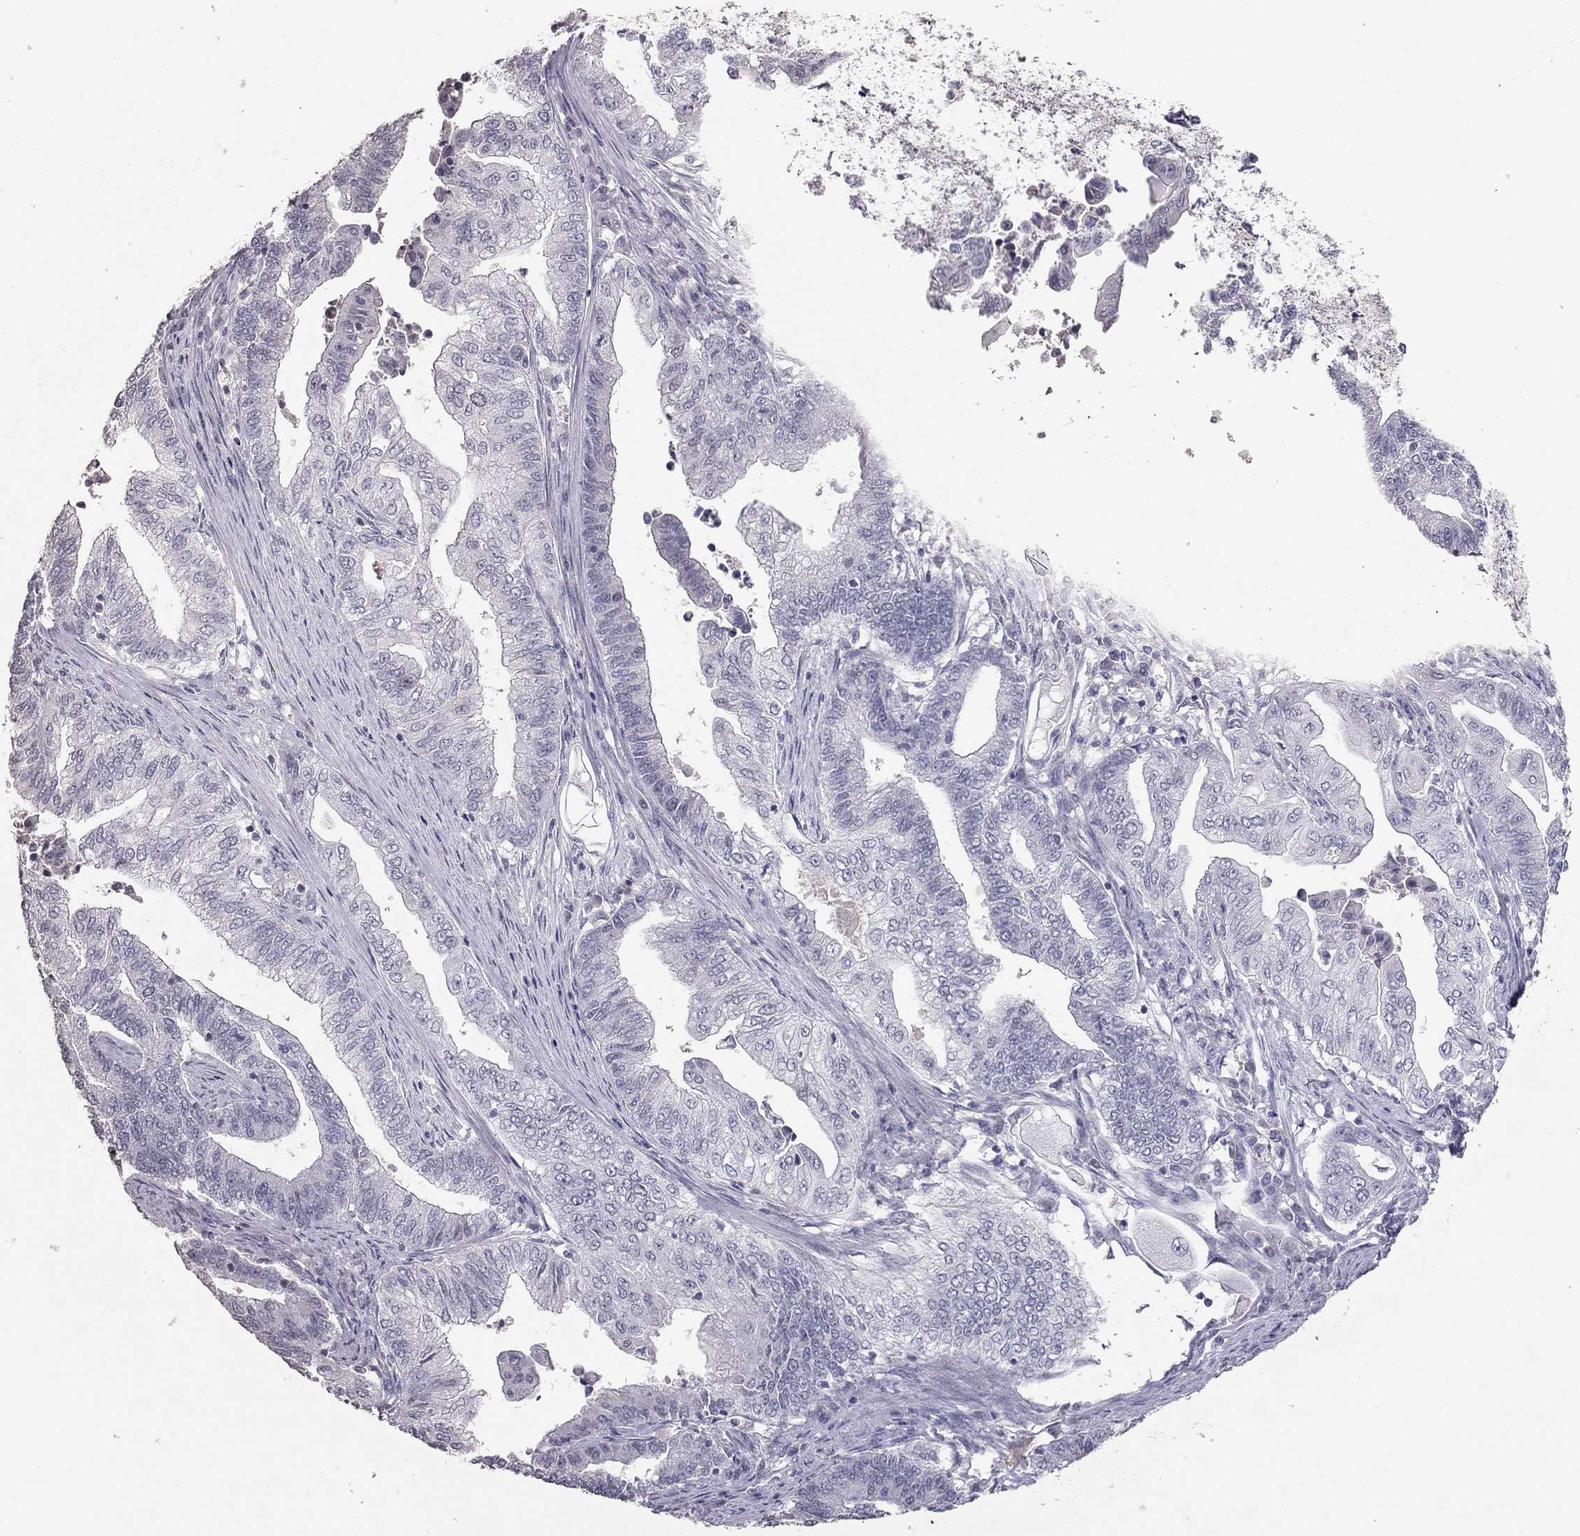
{"staining": {"intensity": "negative", "quantity": "none", "location": "none"}, "tissue": "endometrial cancer", "cell_type": "Tumor cells", "image_type": "cancer", "snomed": [{"axis": "morphology", "description": "Adenocarcinoma, NOS"}, {"axis": "topography", "description": "Uterus"}, {"axis": "topography", "description": "Endometrium"}], "caption": "A photomicrograph of human adenocarcinoma (endometrial) is negative for staining in tumor cells. (Immunohistochemistry, brightfield microscopy, high magnification).", "gene": "TSHB", "patient": {"sex": "female", "age": 54}}